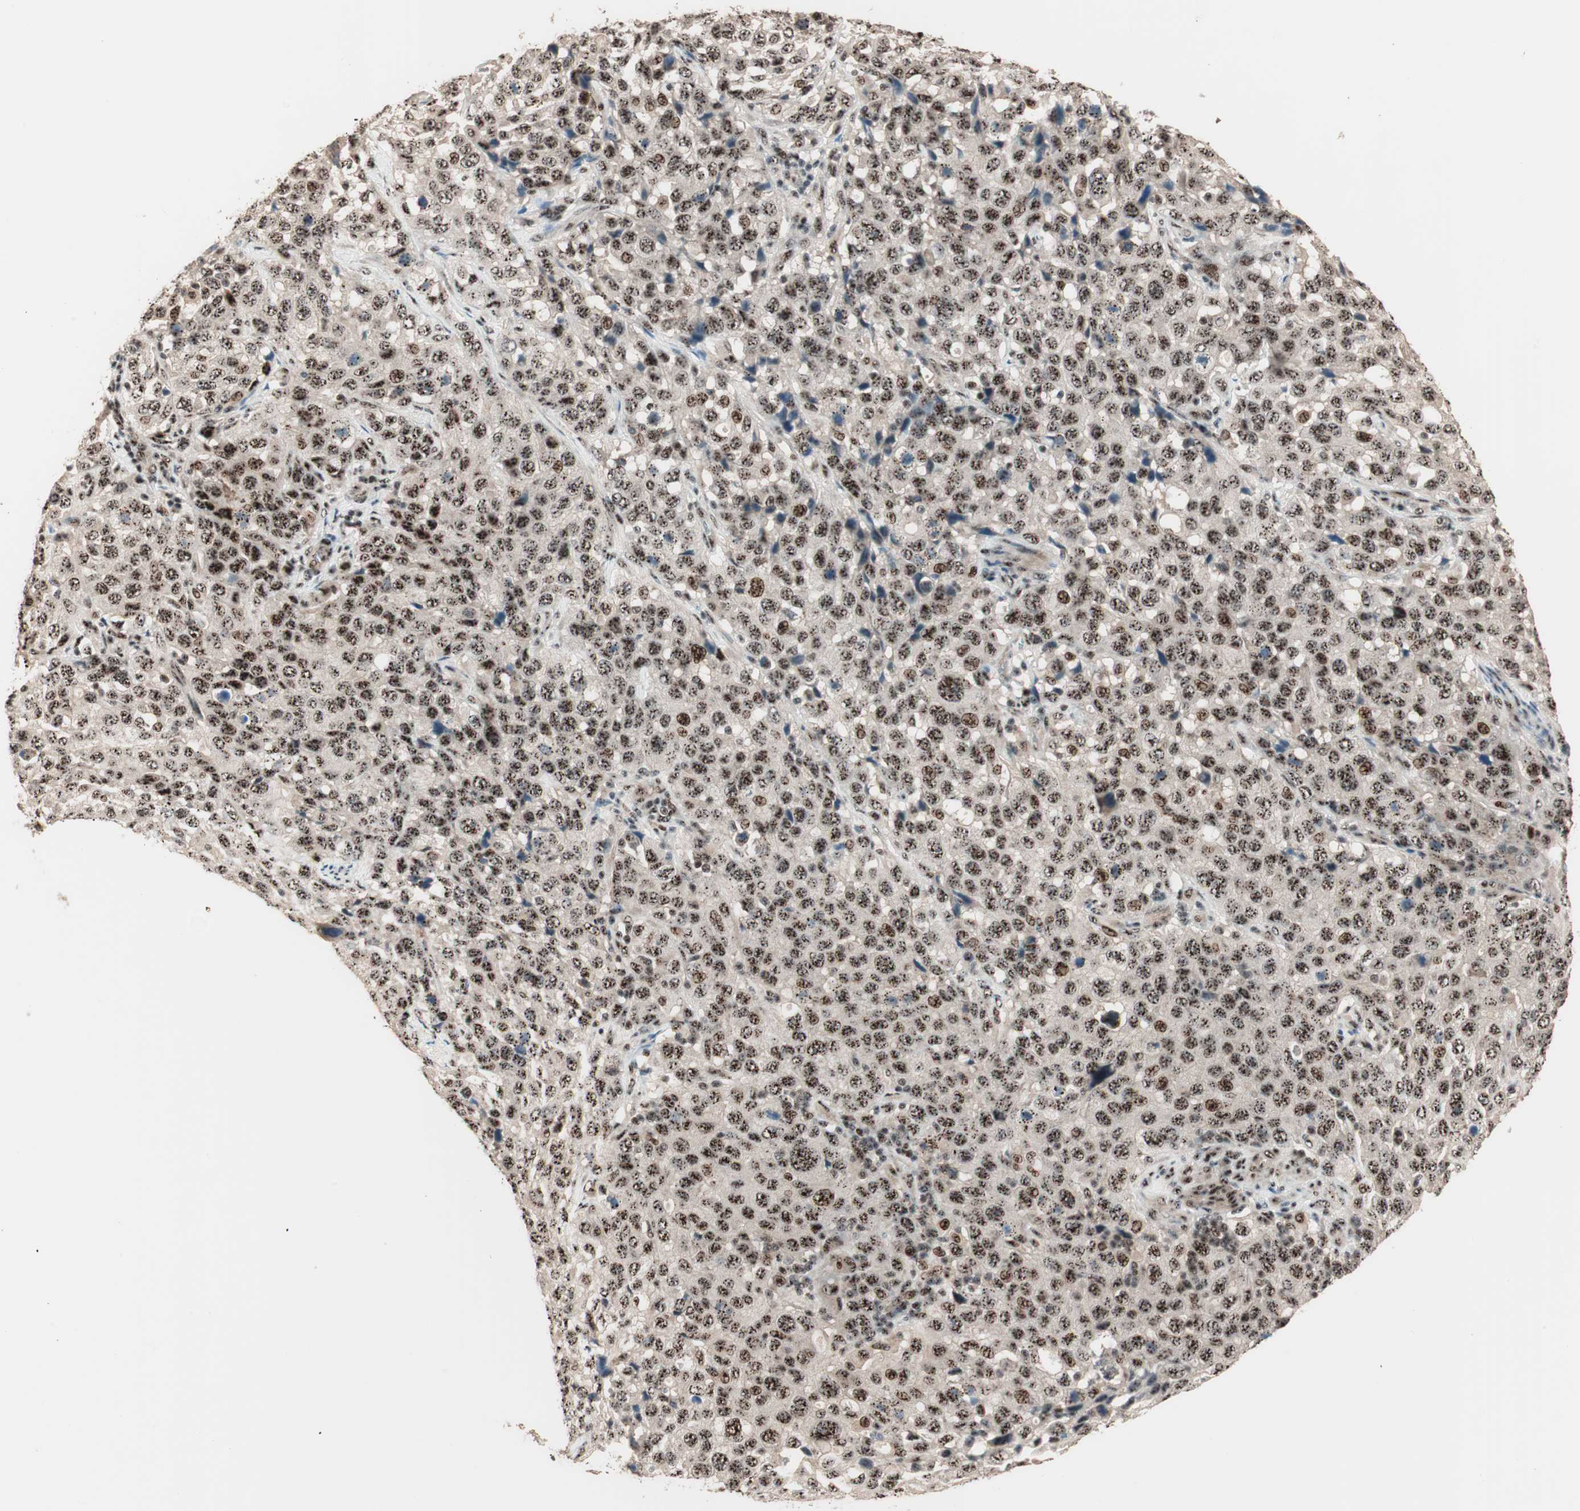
{"staining": {"intensity": "strong", "quantity": ">75%", "location": "cytoplasmic/membranous,nuclear"}, "tissue": "stomach cancer", "cell_type": "Tumor cells", "image_type": "cancer", "snomed": [{"axis": "morphology", "description": "Normal tissue, NOS"}, {"axis": "morphology", "description": "Adenocarcinoma, NOS"}, {"axis": "topography", "description": "Stomach"}], "caption": "Human stomach cancer (adenocarcinoma) stained with a protein marker exhibits strong staining in tumor cells.", "gene": "NR5A2", "patient": {"sex": "male", "age": 48}}